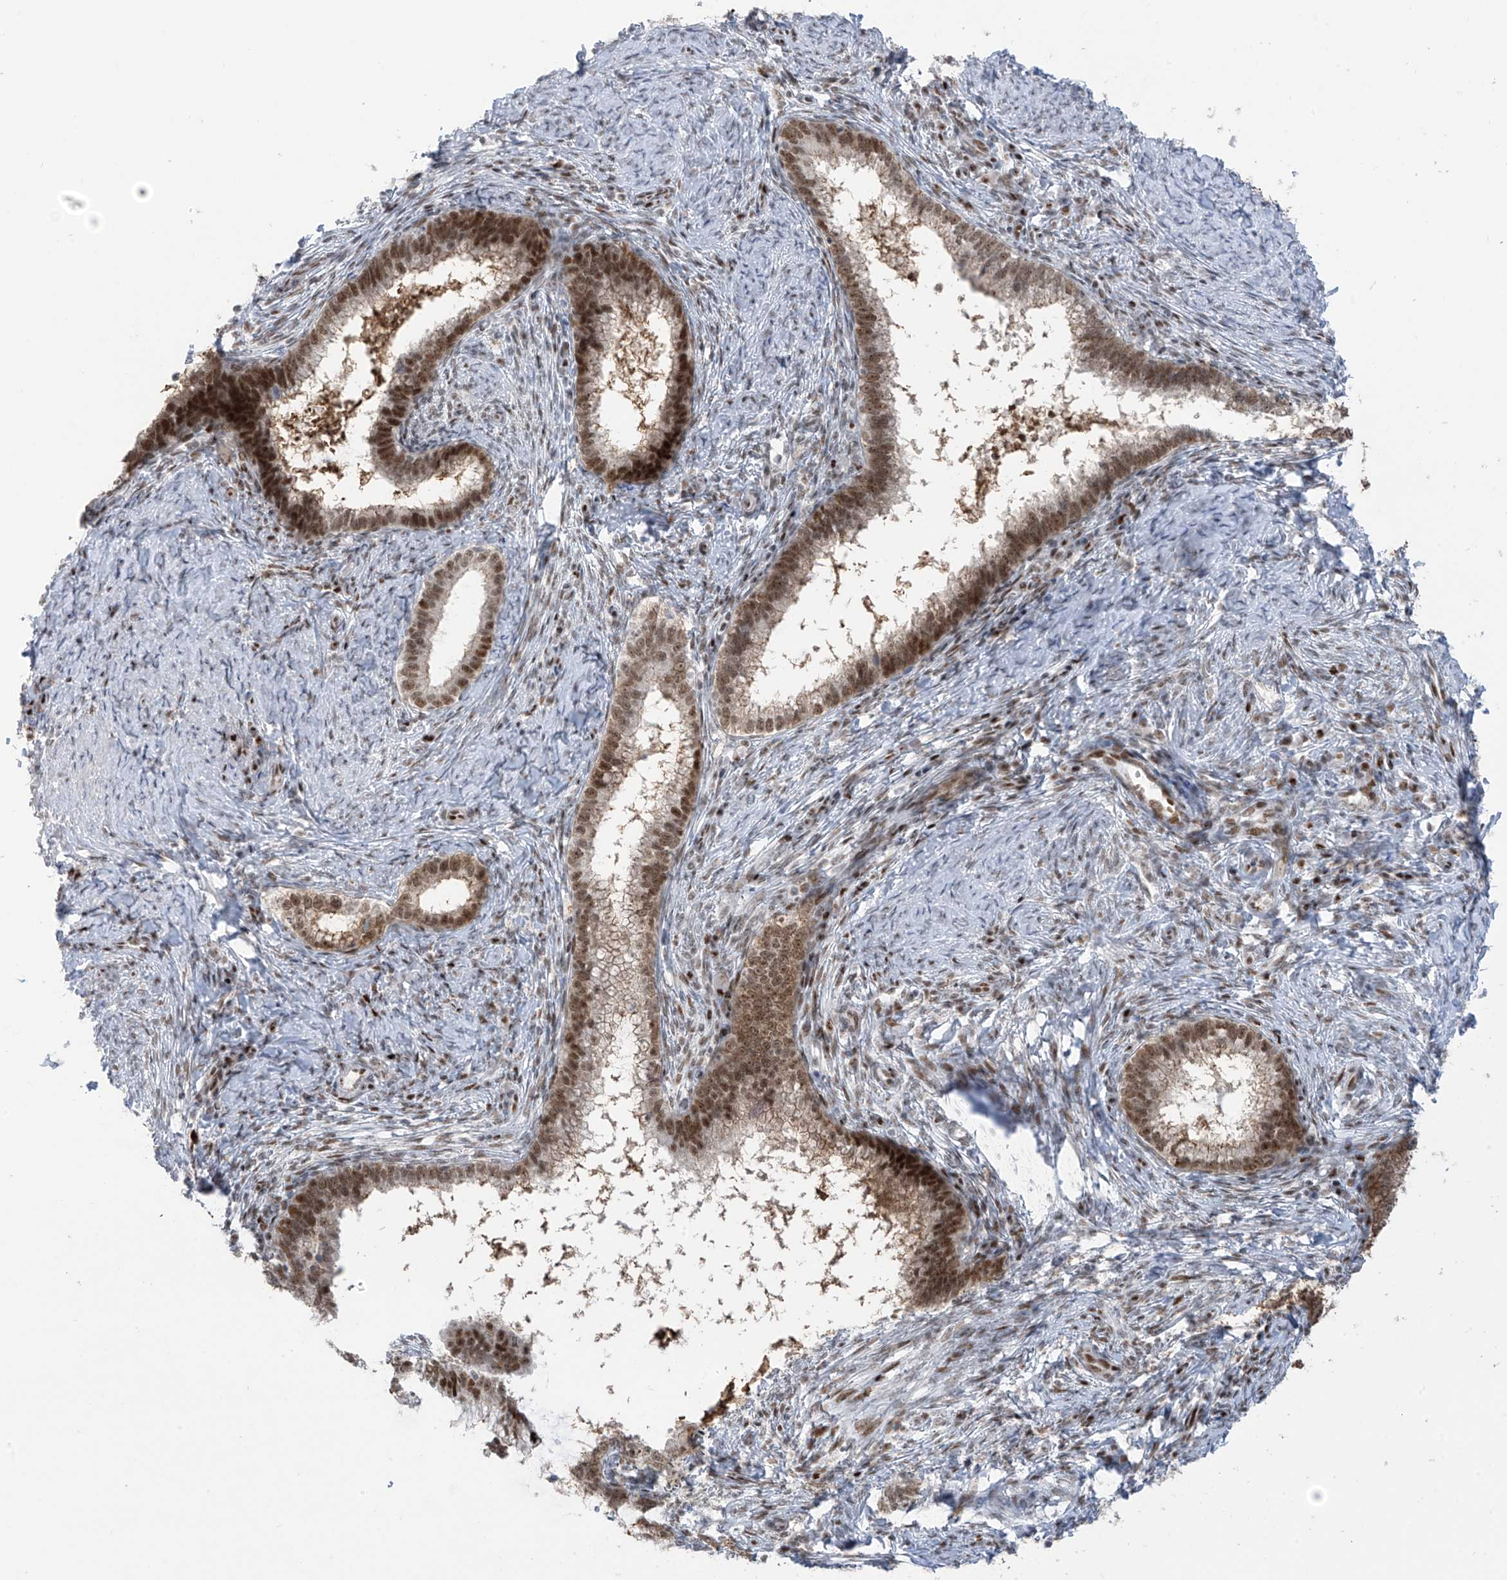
{"staining": {"intensity": "moderate", "quantity": ">75%", "location": "cytoplasmic/membranous,nuclear"}, "tissue": "cervical cancer", "cell_type": "Tumor cells", "image_type": "cancer", "snomed": [{"axis": "morphology", "description": "Adenocarcinoma, NOS"}, {"axis": "topography", "description": "Cervix"}], "caption": "Tumor cells exhibit moderate cytoplasmic/membranous and nuclear positivity in about >75% of cells in cervical cancer.", "gene": "ZCWPW2", "patient": {"sex": "female", "age": 36}}